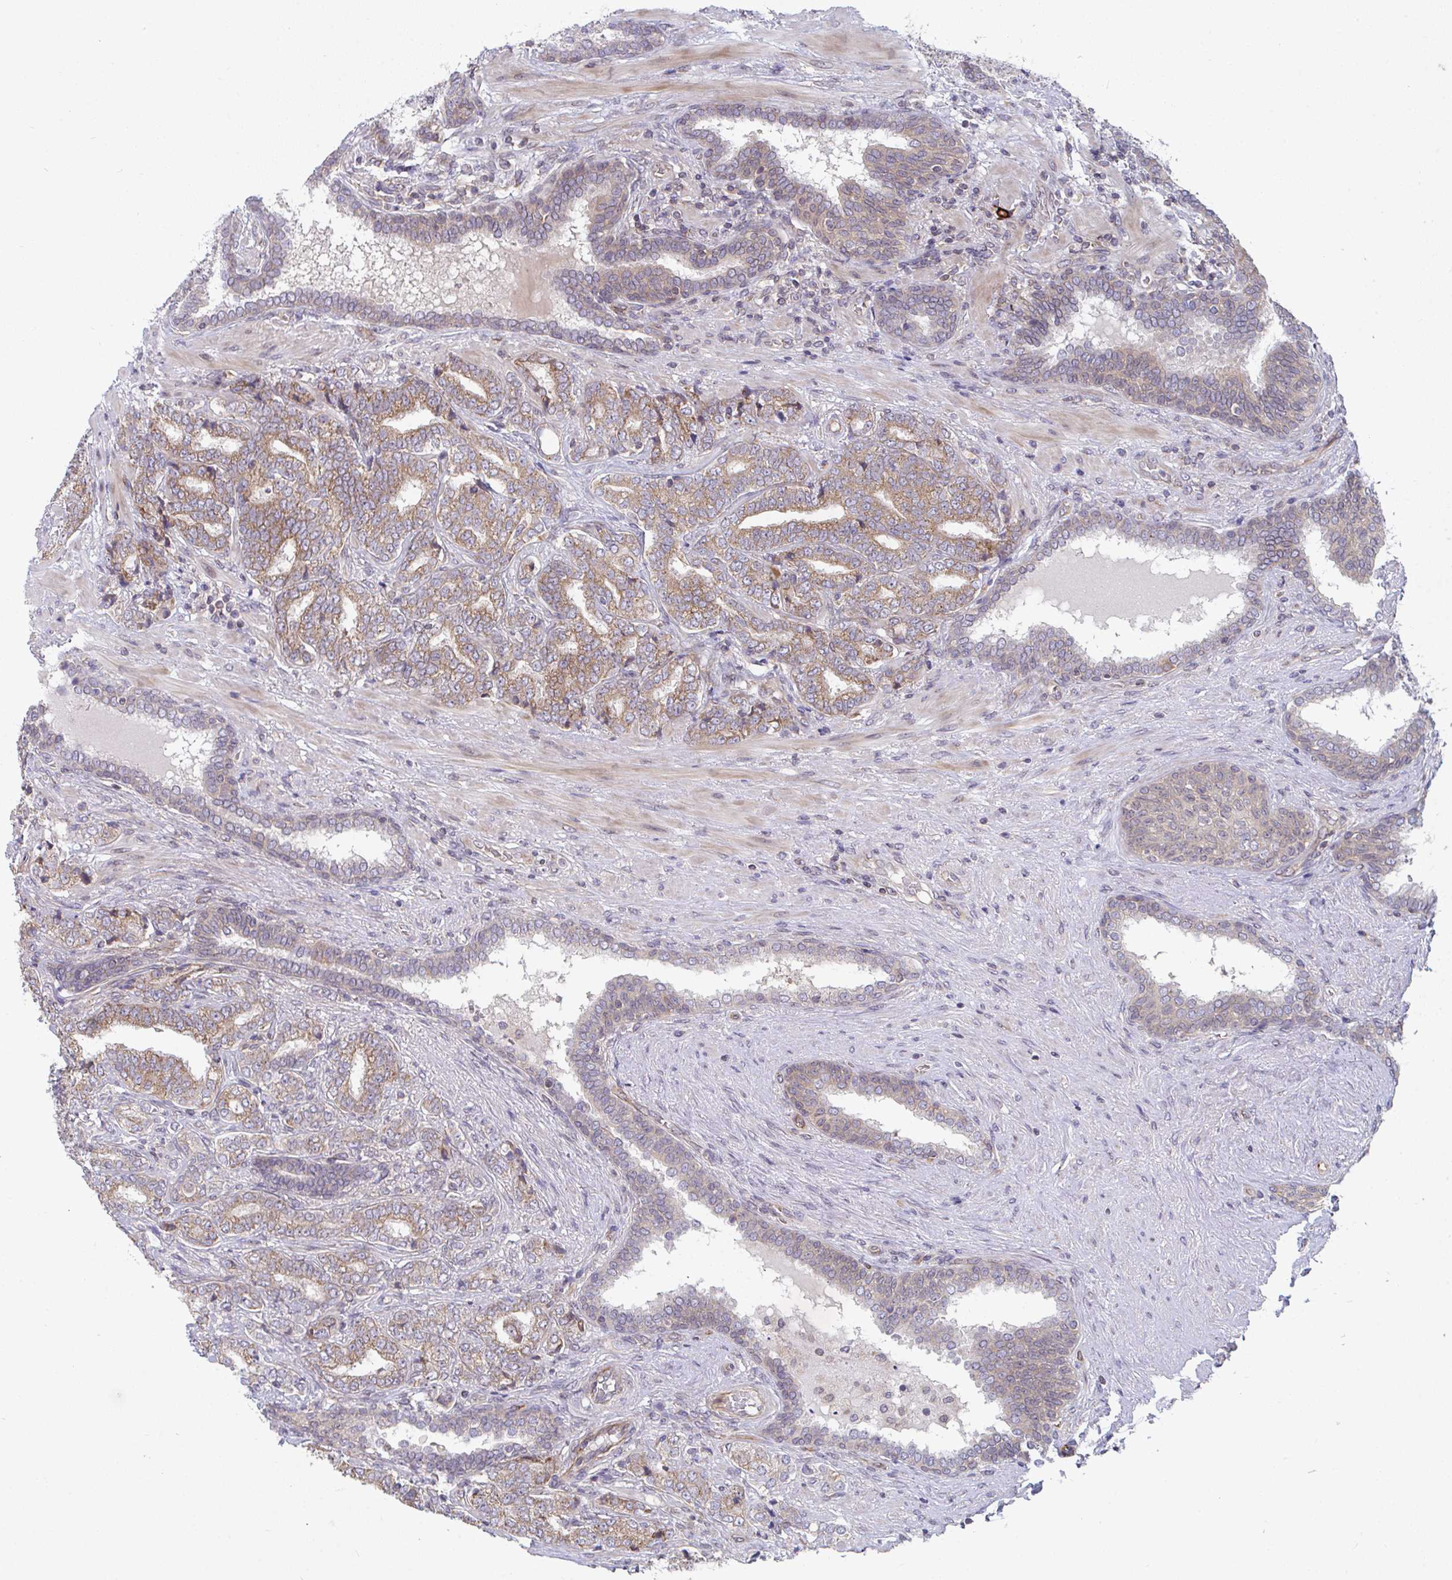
{"staining": {"intensity": "moderate", "quantity": ">75%", "location": "cytoplasmic/membranous"}, "tissue": "prostate cancer", "cell_type": "Tumor cells", "image_type": "cancer", "snomed": [{"axis": "morphology", "description": "Adenocarcinoma, High grade"}, {"axis": "topography", "description": "Prostate"}], "caption": "Protein staining by immunohistochemistry shows moderate cytoplasmic/membranous positivity in about >75% of tumor cells in prostate high-grade adenocarcinoma.", "gene": "EIF1AD", "patient": {"sex": "male", "age": 72}}